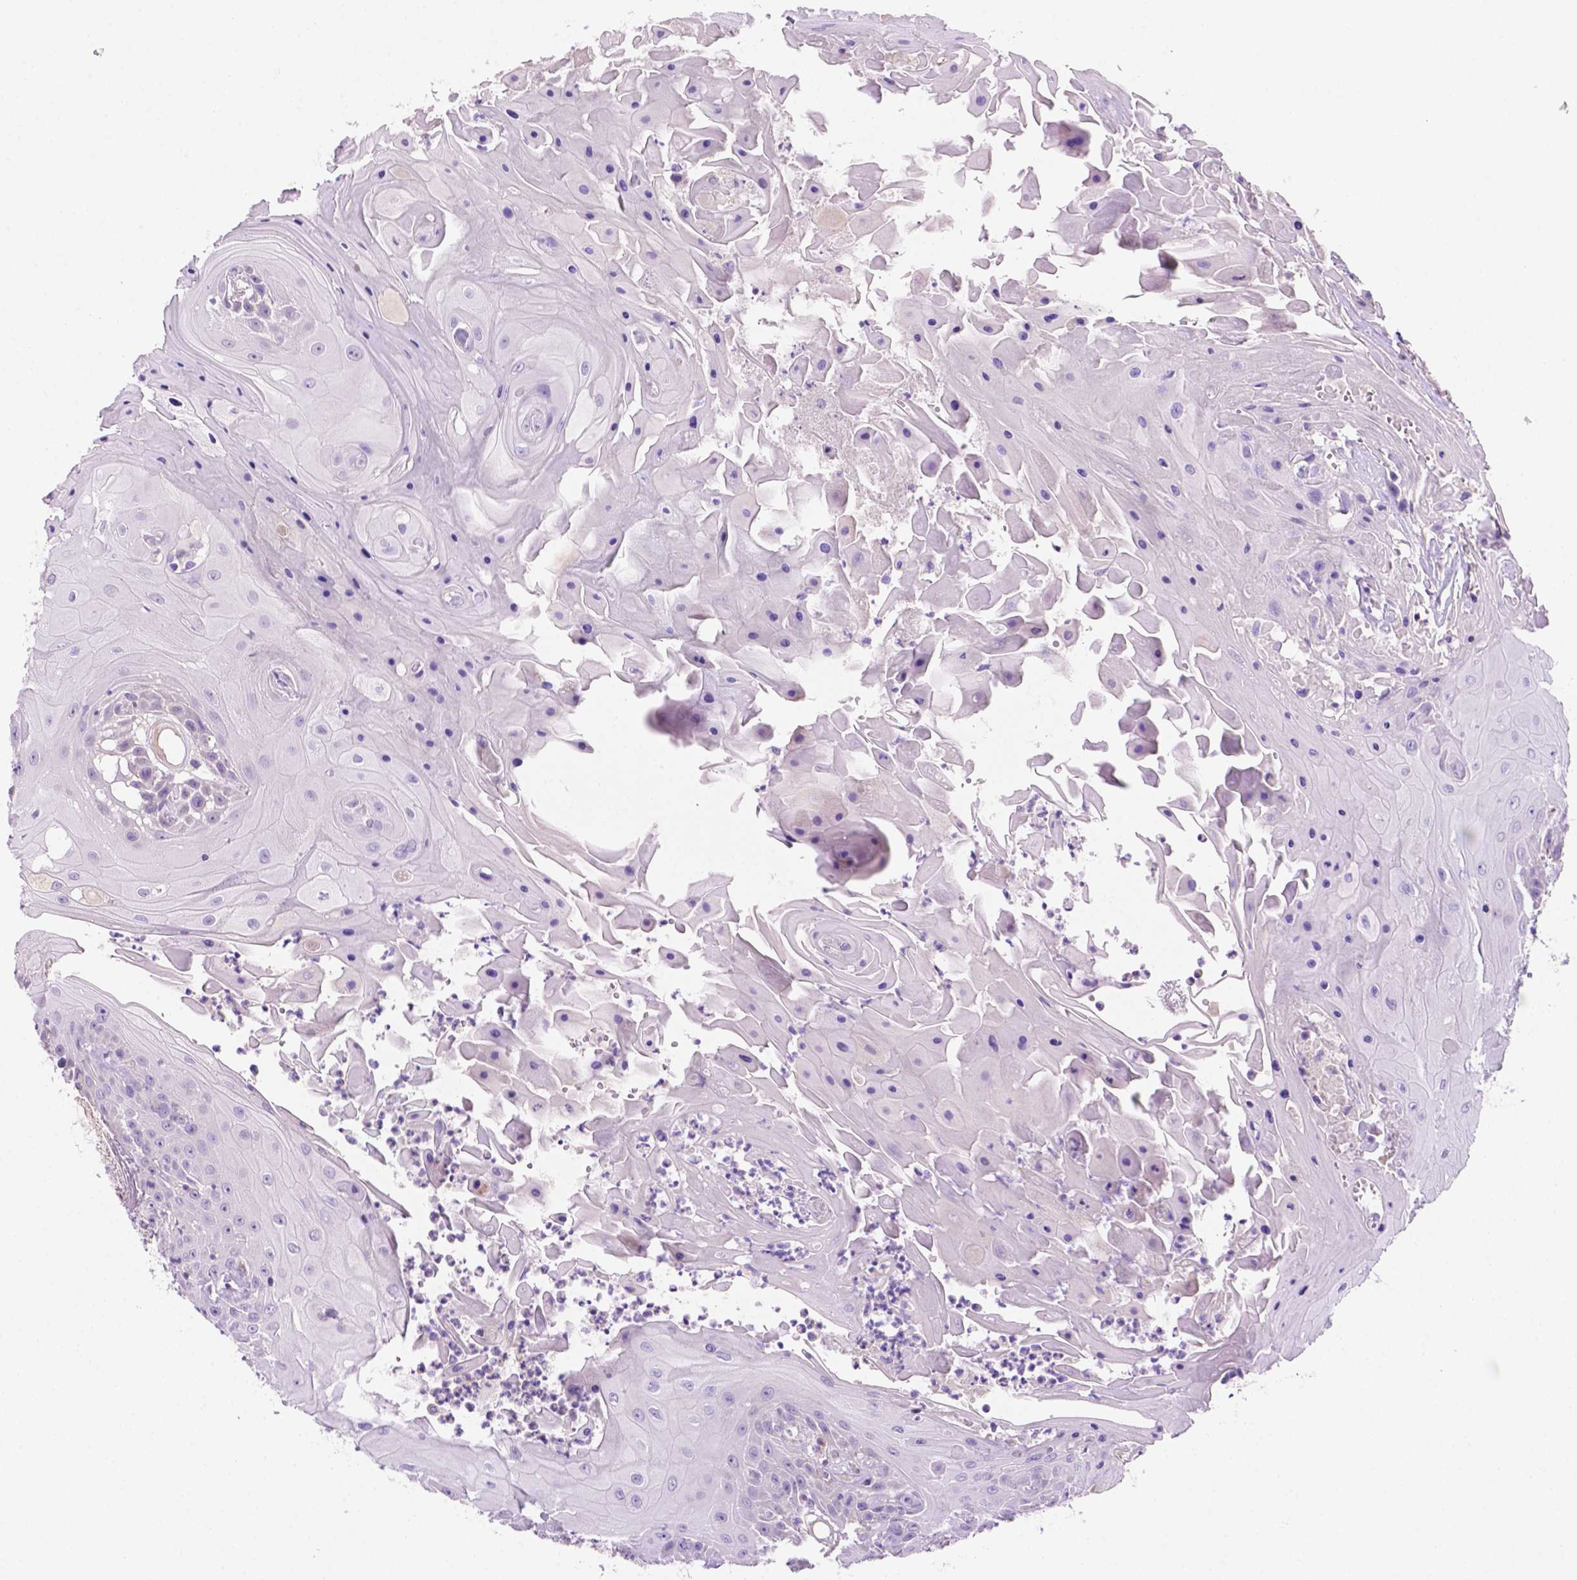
{"staining": {"intensity": "negative", "quantity": "none", "location": "none"}, "tissue": "head and neck cancer", "cell_type": "Tumor cells", "image_type": "cancer", "snomed": [{"axis": "morphology", "description": "Squamous cell carcinoma, NOS"}, {"axis": "topography", "description": "Skin"}, {"axis": "topography", "description": "Head-Neck"}], "caption": "This histopathology image is of head and neck cancer stained with IHC to label a protein in brown with the nuclei are counter-stained blue. There is no positivity in tumor cells.", "gene": "CEACAM7", "patient": {"sex": "male", "age": 80}}